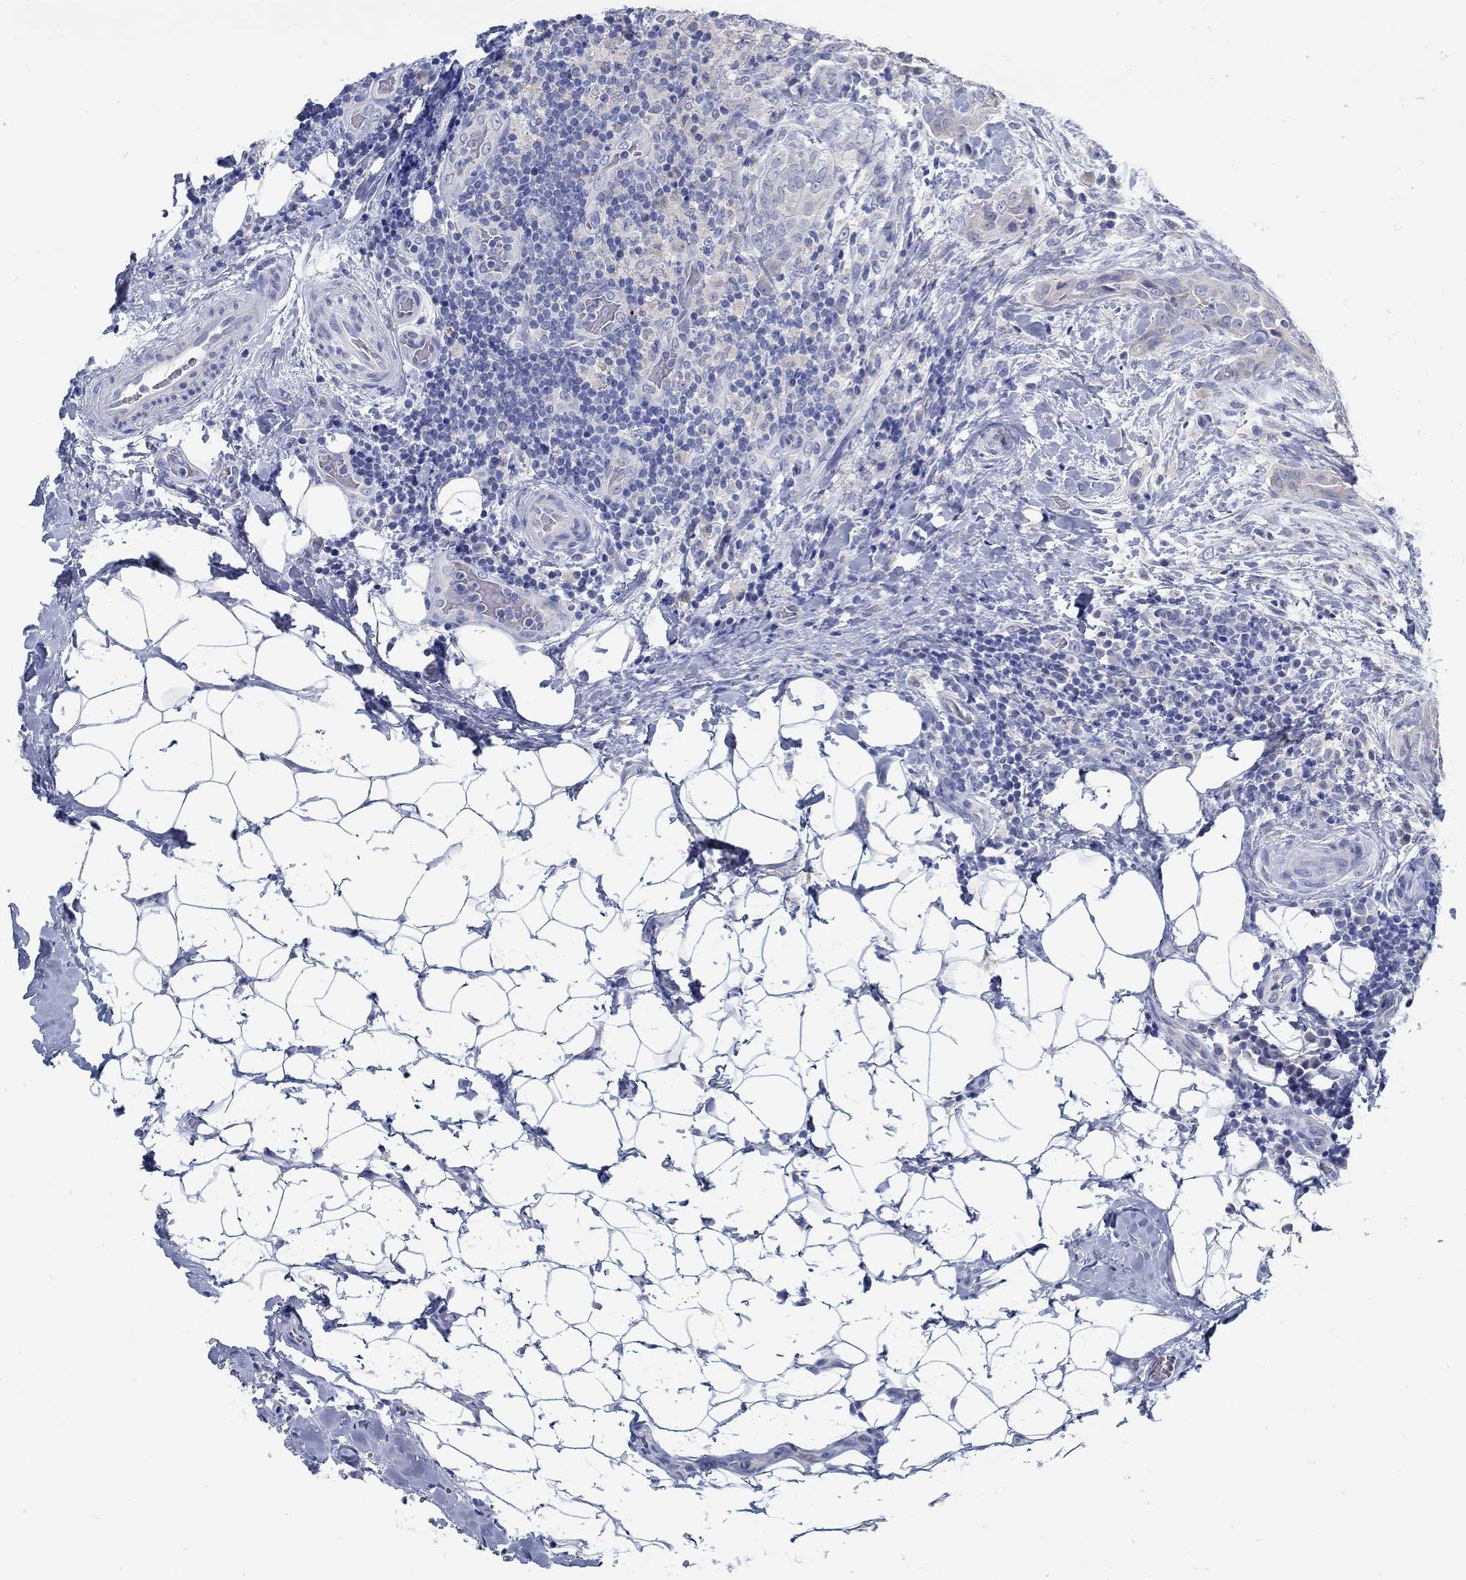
{"staining": {"intensity": "negative", "quantity": "none", "location": "none"}, "tissue": "thyroid cancer", "cell_type": "Tumor cells", "image_type": "cancer", "snomed": [{"axis": "morphology", "description": "Papillary adenocarcinoma, NOS"}, {"axis": "topography", "description": "Thyroid gland"}], "caption": "The IHC photomicrograph has no significant staining in tumor cells of papillary adenocarcinoma (thyroid) tissue. (Brightfield microscopy of DAB (3,3'-diaminobenzidine) immunohistochemistry (IHC) at high magnification).", "gene": "ZFAND4", "patient": {"sex": "male", "age": 61}}